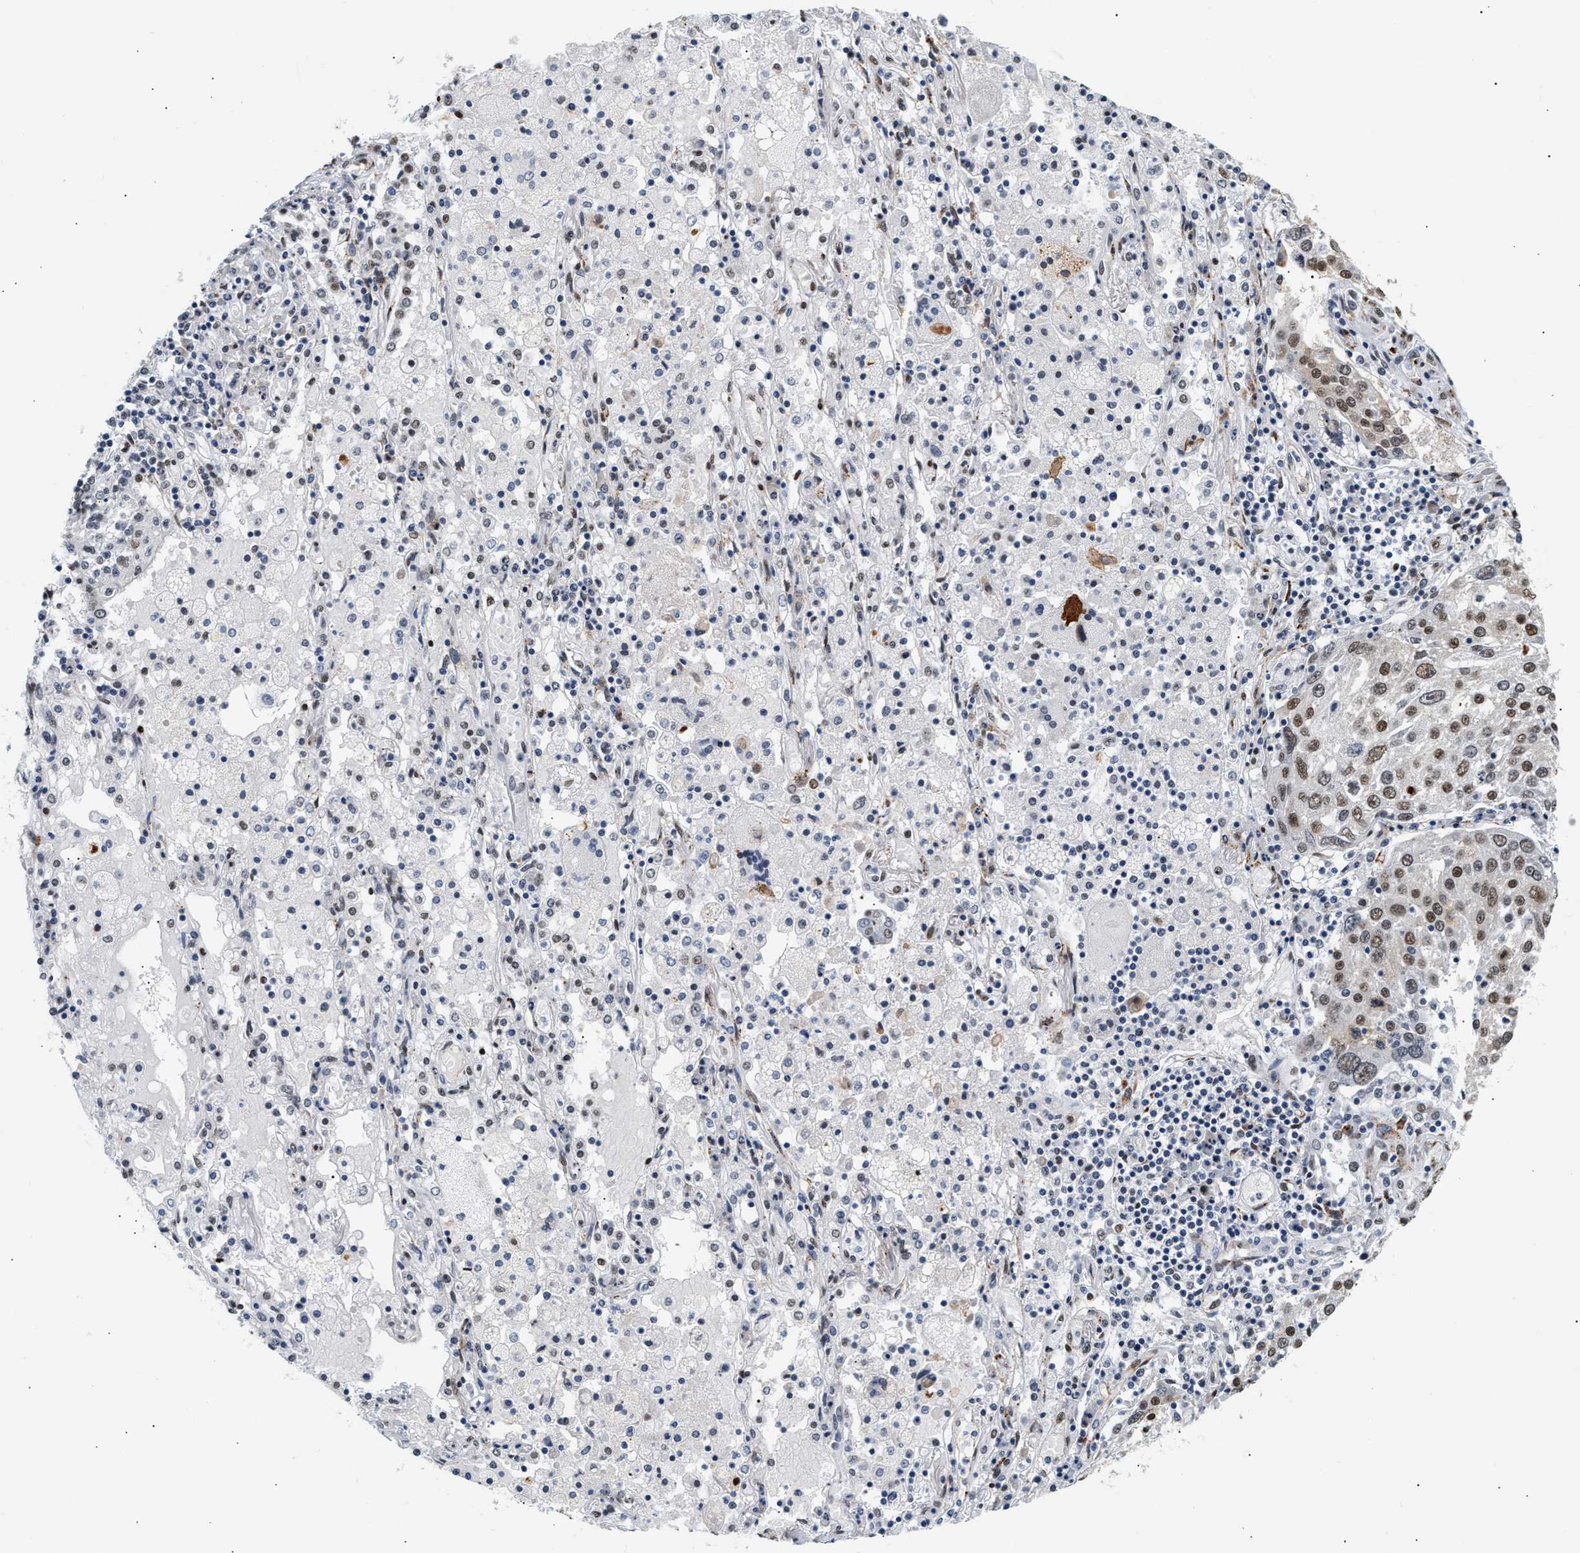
{"staining": {"intensity": "moderate", "quantity": ">75%", "location": "nuclear"}, "tissue": "lung cancer", "cell_type": "Tumor cells", "image_type": "cancer", "snomed": [{"axis": "morphology", "description": "Squamous cell carcinoma, NOS"}, {"axis": "topography", "description": "Lung"}], "caption": "Protein staining of squamous cell carcinoma (lung) tissue shows moderate nuclear positivity in approximately >75% of tumor cells.", "gene": "THOC1", "patient": {"sex": "male", "age": 65}}